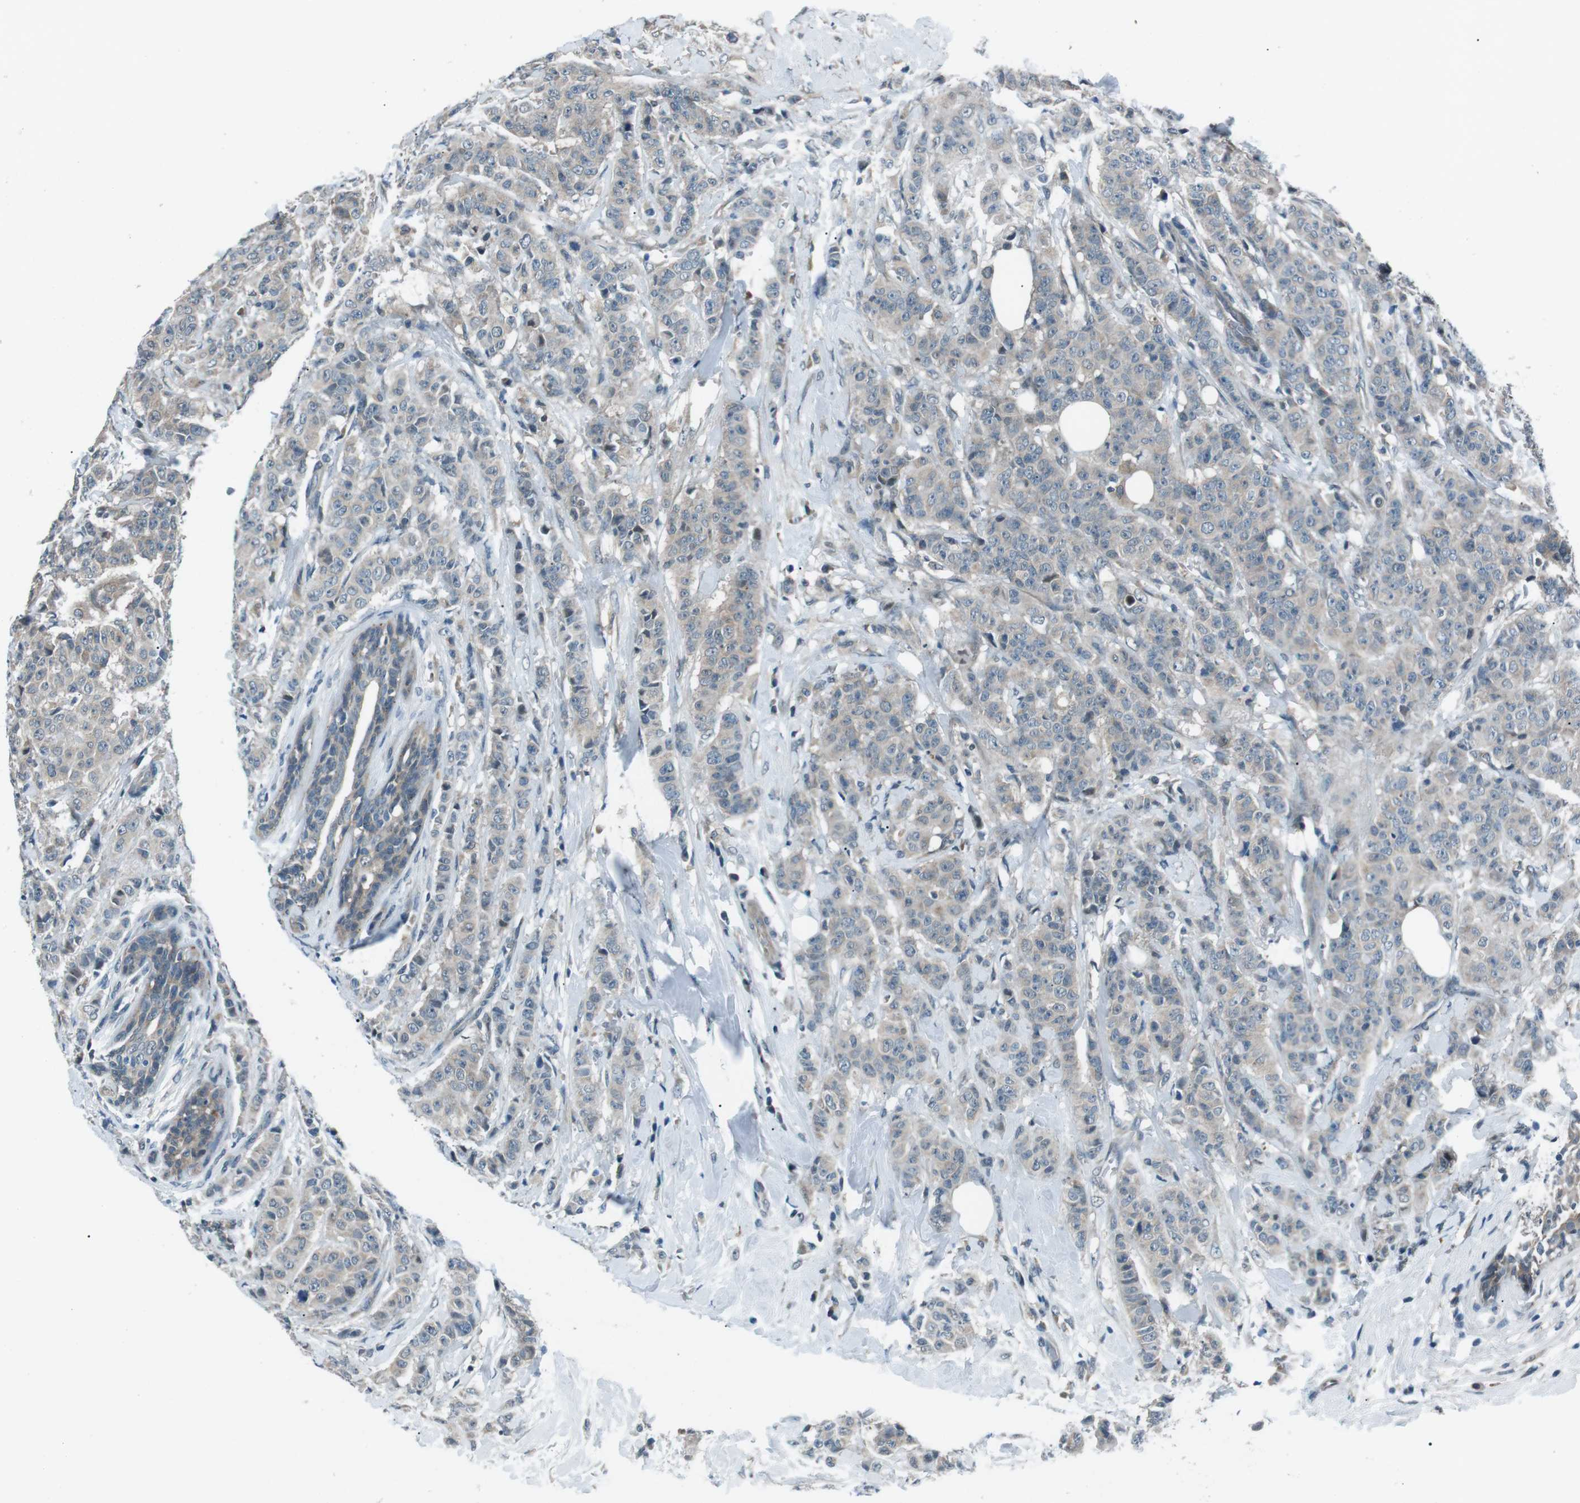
{"staining": {"intensity": "negative", "quantity": "none", "location": "none"}, "tissue": "breast cancer", "cell_type": "Tumor cells", "image_type": "cancer", "snomed": [{"axis": "morphology", "description": "Normal tissue, NOS"}, {"axis": "morphology", "description": "Duct carcinoma"}, {"axis": "topography", "description": "Breast"}], "caption": "Intraductal carcinoma (breast) stained for a protein using immunohistochemistry reveals no expression tumor cells.", "gene": "LRIG2", "patient": {"sex": "female", "age": 40}}